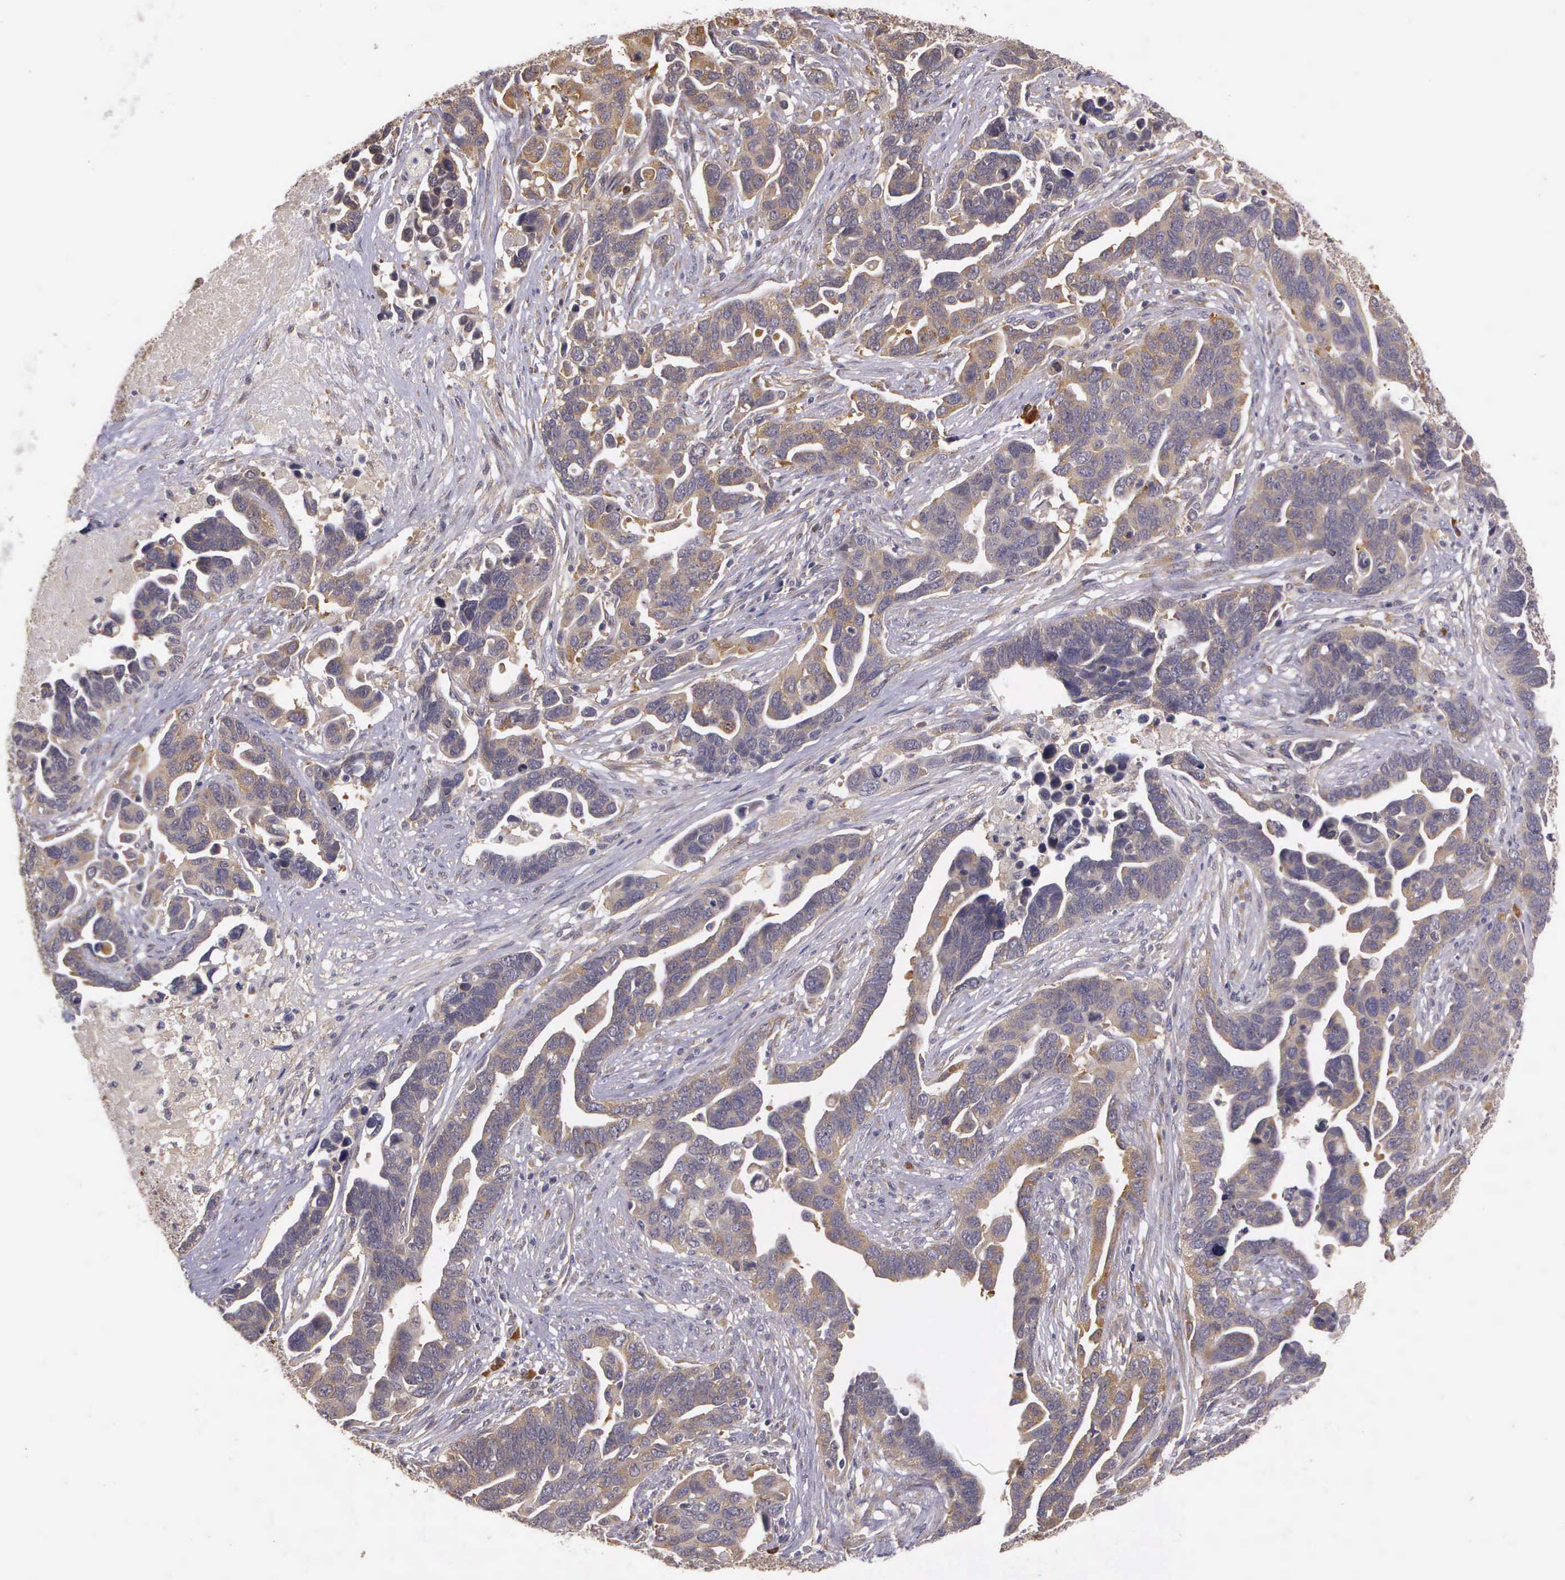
{"staining": {"intensity": "moderate", "quantity": ">75%", "location": "cytoplasmic/membranous"}, "tissue": "ovarian cancer", "cell_type": "Tumor cells", "image_type": "cancer", "snomed": [{"axis": "morphology", "description": "Cystadenocarcinoma, serous, NOS"}, {"axis": "topography", "description": "Ovary"}], "caption": "Protein staining of ovarian cancer (serous cystadenocarcinoma) tissue shows moderate cytoplasmic/membranous expression in about >75% of tumor cells. The protein is shown in brown color, while the nuclei are stained blue.", "gene": "EIF5", "patient": {"sex": "female", "age": 54}}